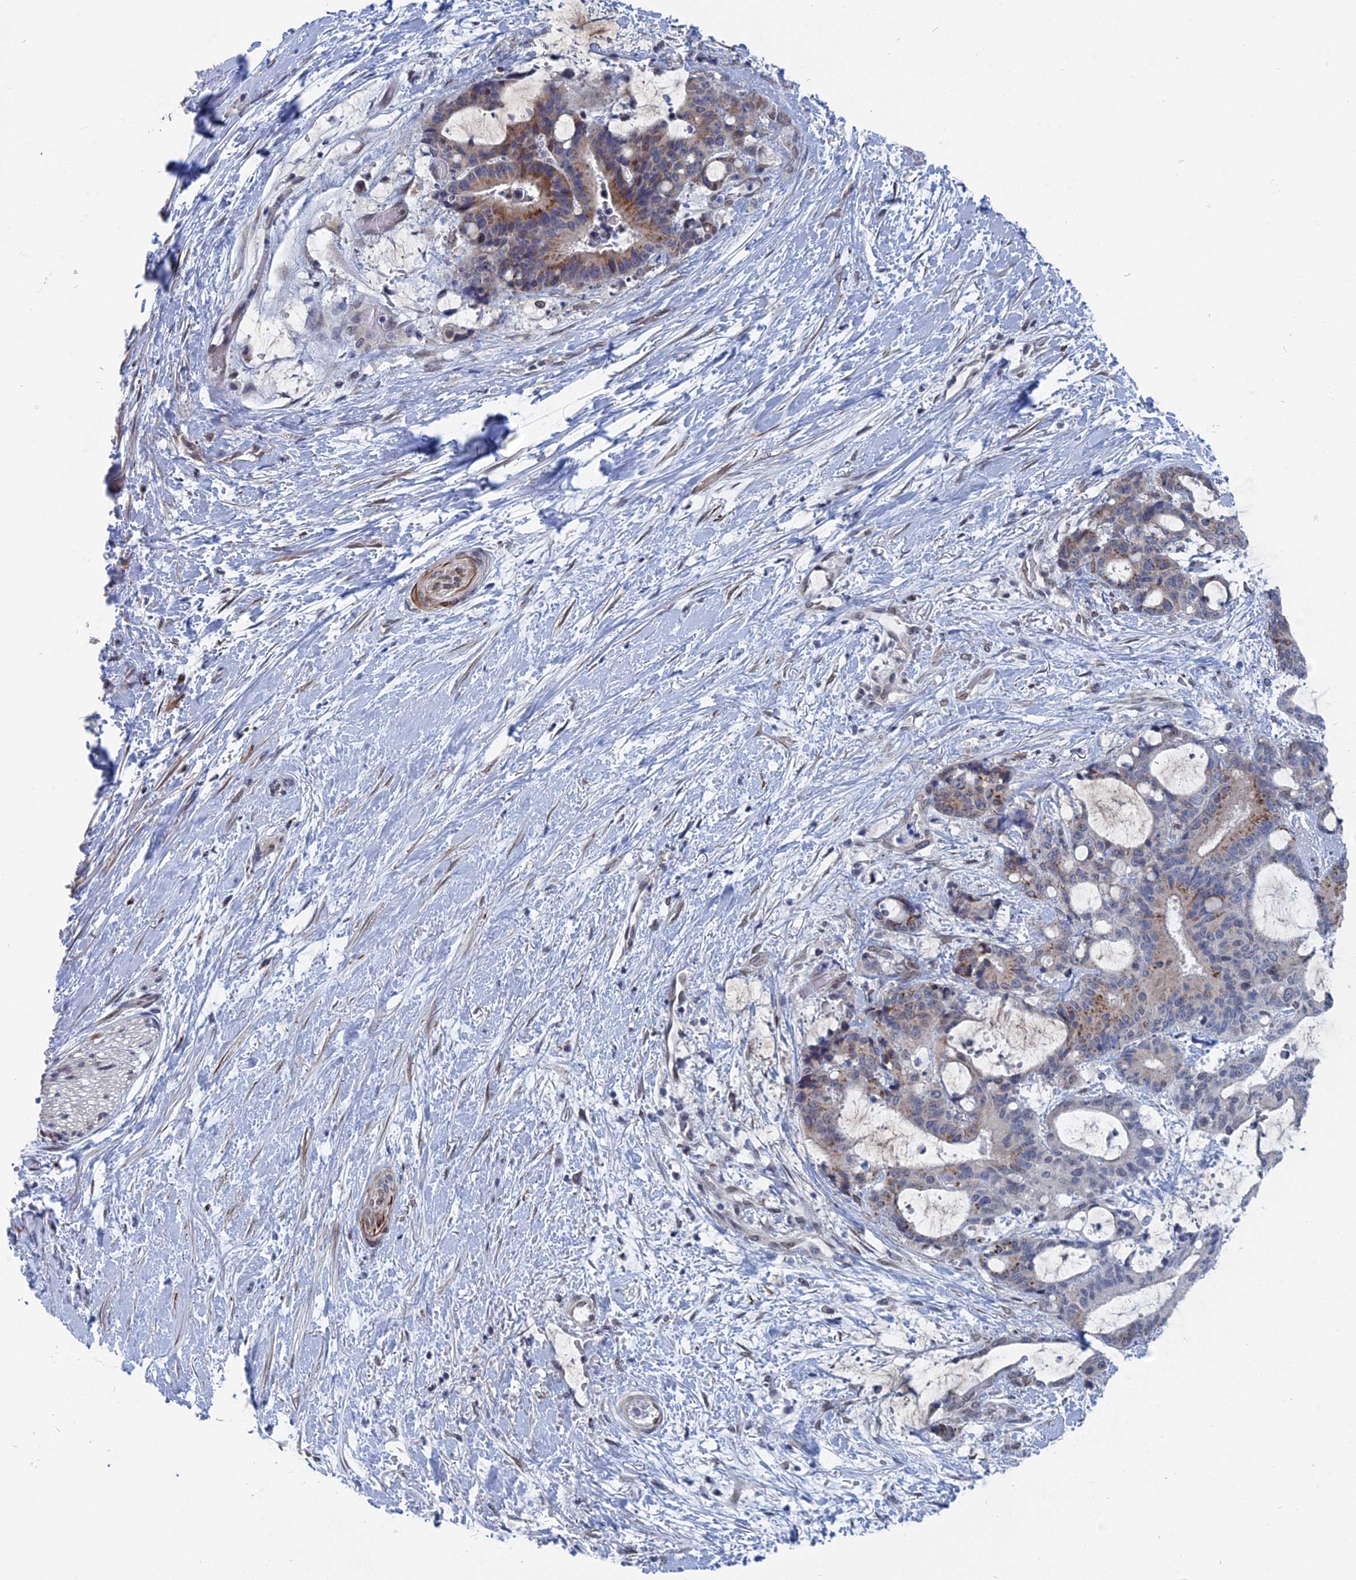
{"staining": {"intensity": "moderate", "quantity": "<25%", "location": "cytoplasmic/membranous"}, "tissue": "liver cancer", "cell_type": "Tumor cells", "image_type": "cancer", "snomed": [{"axis": "morphology", "description": "Normal tissue, NOS"}, {"axis": "morphology", "description": "Cholangiocarcinoma"}, {"axis": "topography", "description": "Liver"}, {"axis": "topography", "description": "Peripheral nerve tissue"}], "caption": "Protein analysis of liver cancer (cholangiocarcinoma) tissue demonstrates moderate cytoplasmic/membranous expression in about <25% of tumor cells.", "gene": "MTRF1", "patient": {"sex": "female", "age": 73}}